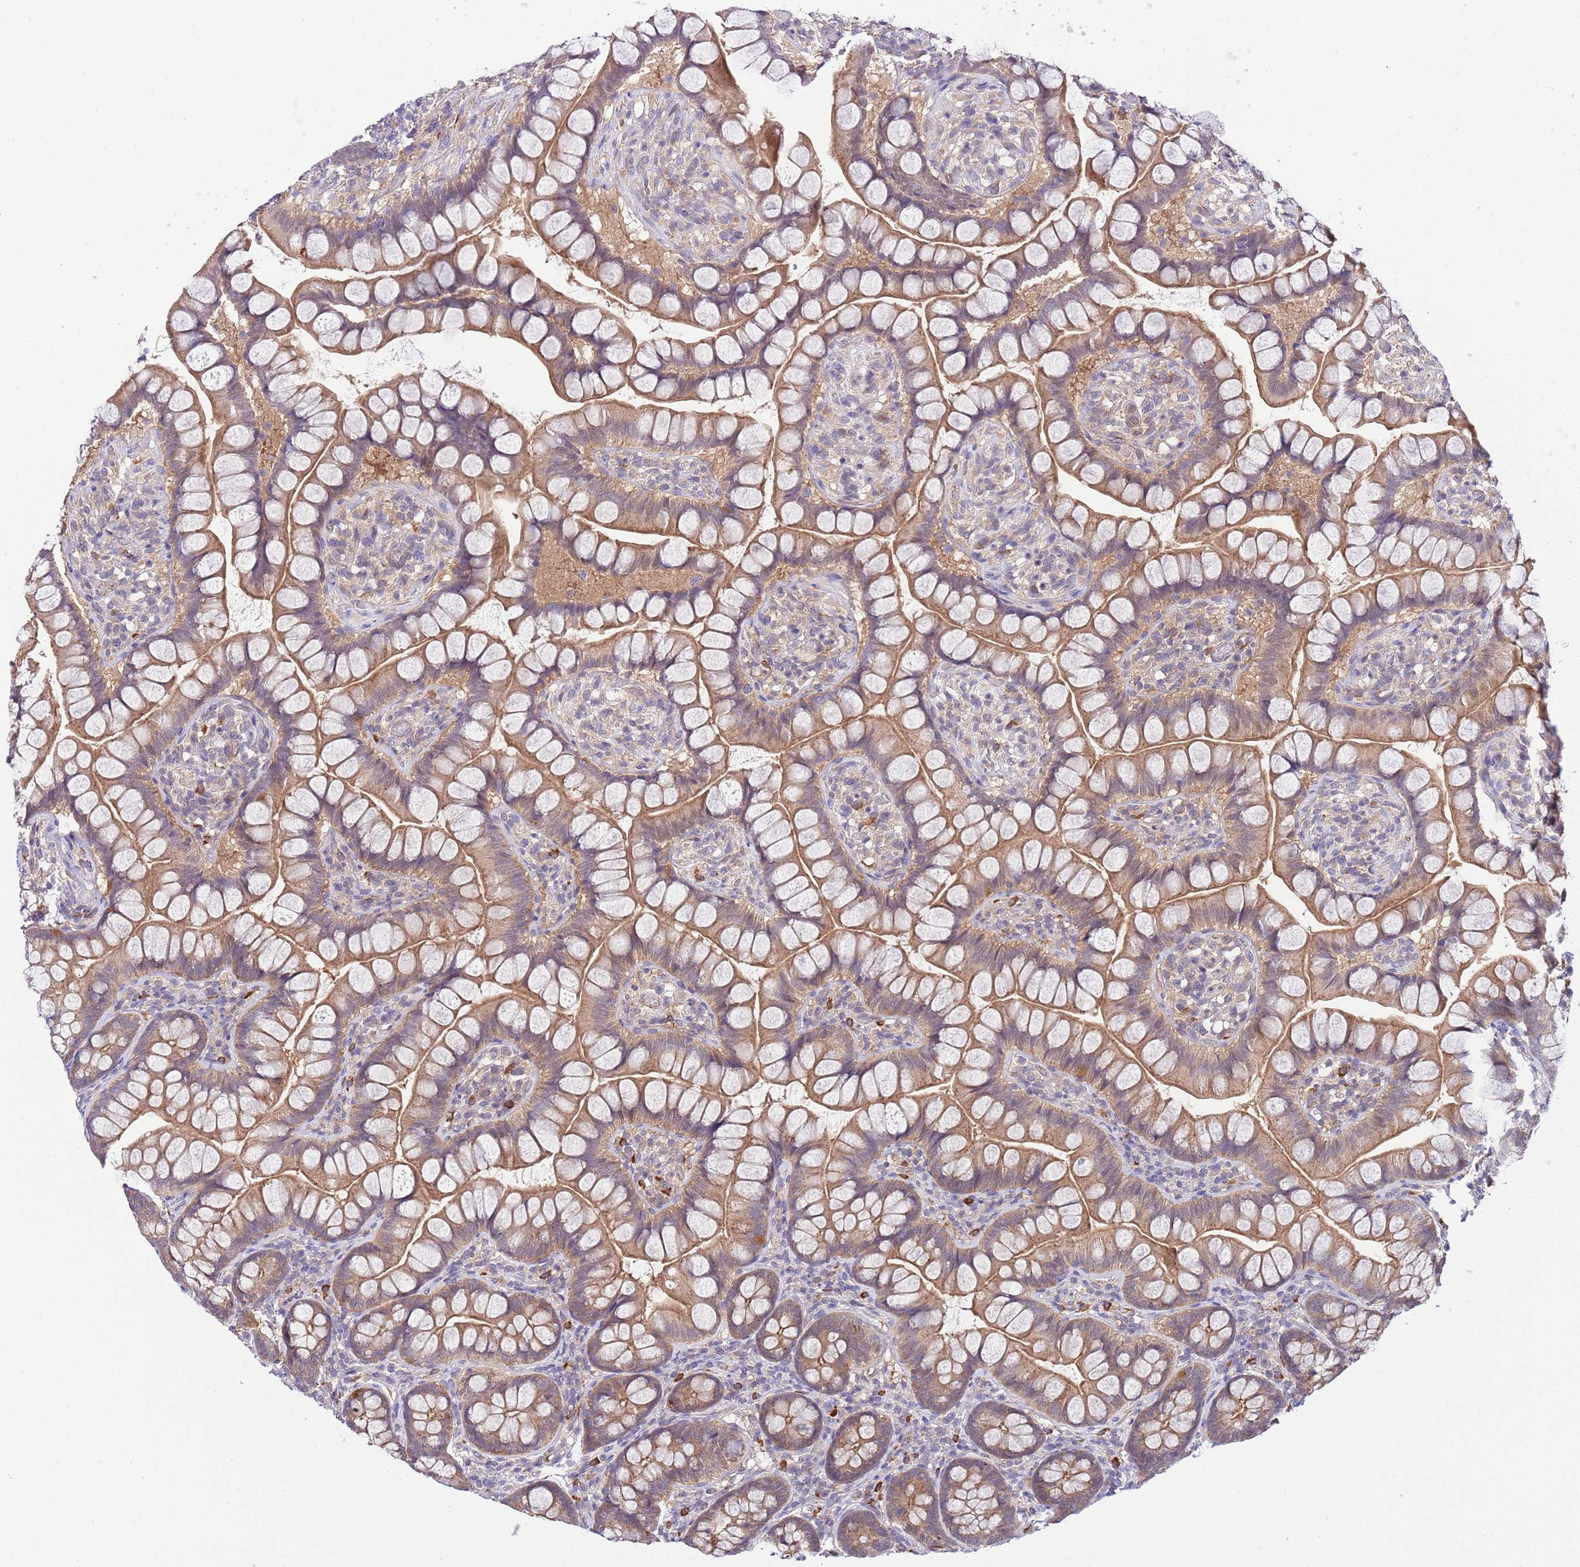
{"staining": {"intensity": "moderate", "quantity": ">75%", "location": "cytoplasmic/membranous"}, "tissue": "small intestine", "cell_type": "Glandular cells", "image_type": "normal", "snomed": [{"axis": "morphology", "description": "Normal tissue, NOS"}, {"axis": "topography", "description": "Small intestine"}], "caption": "Protein staining by immunohistochemistry shows moderate cytoplasmic/membranous expression in about >75% of glandular cells in unremarkable small intestine.", "gene": "DONSON", "patient": {"sex": "male", "age": 70}}